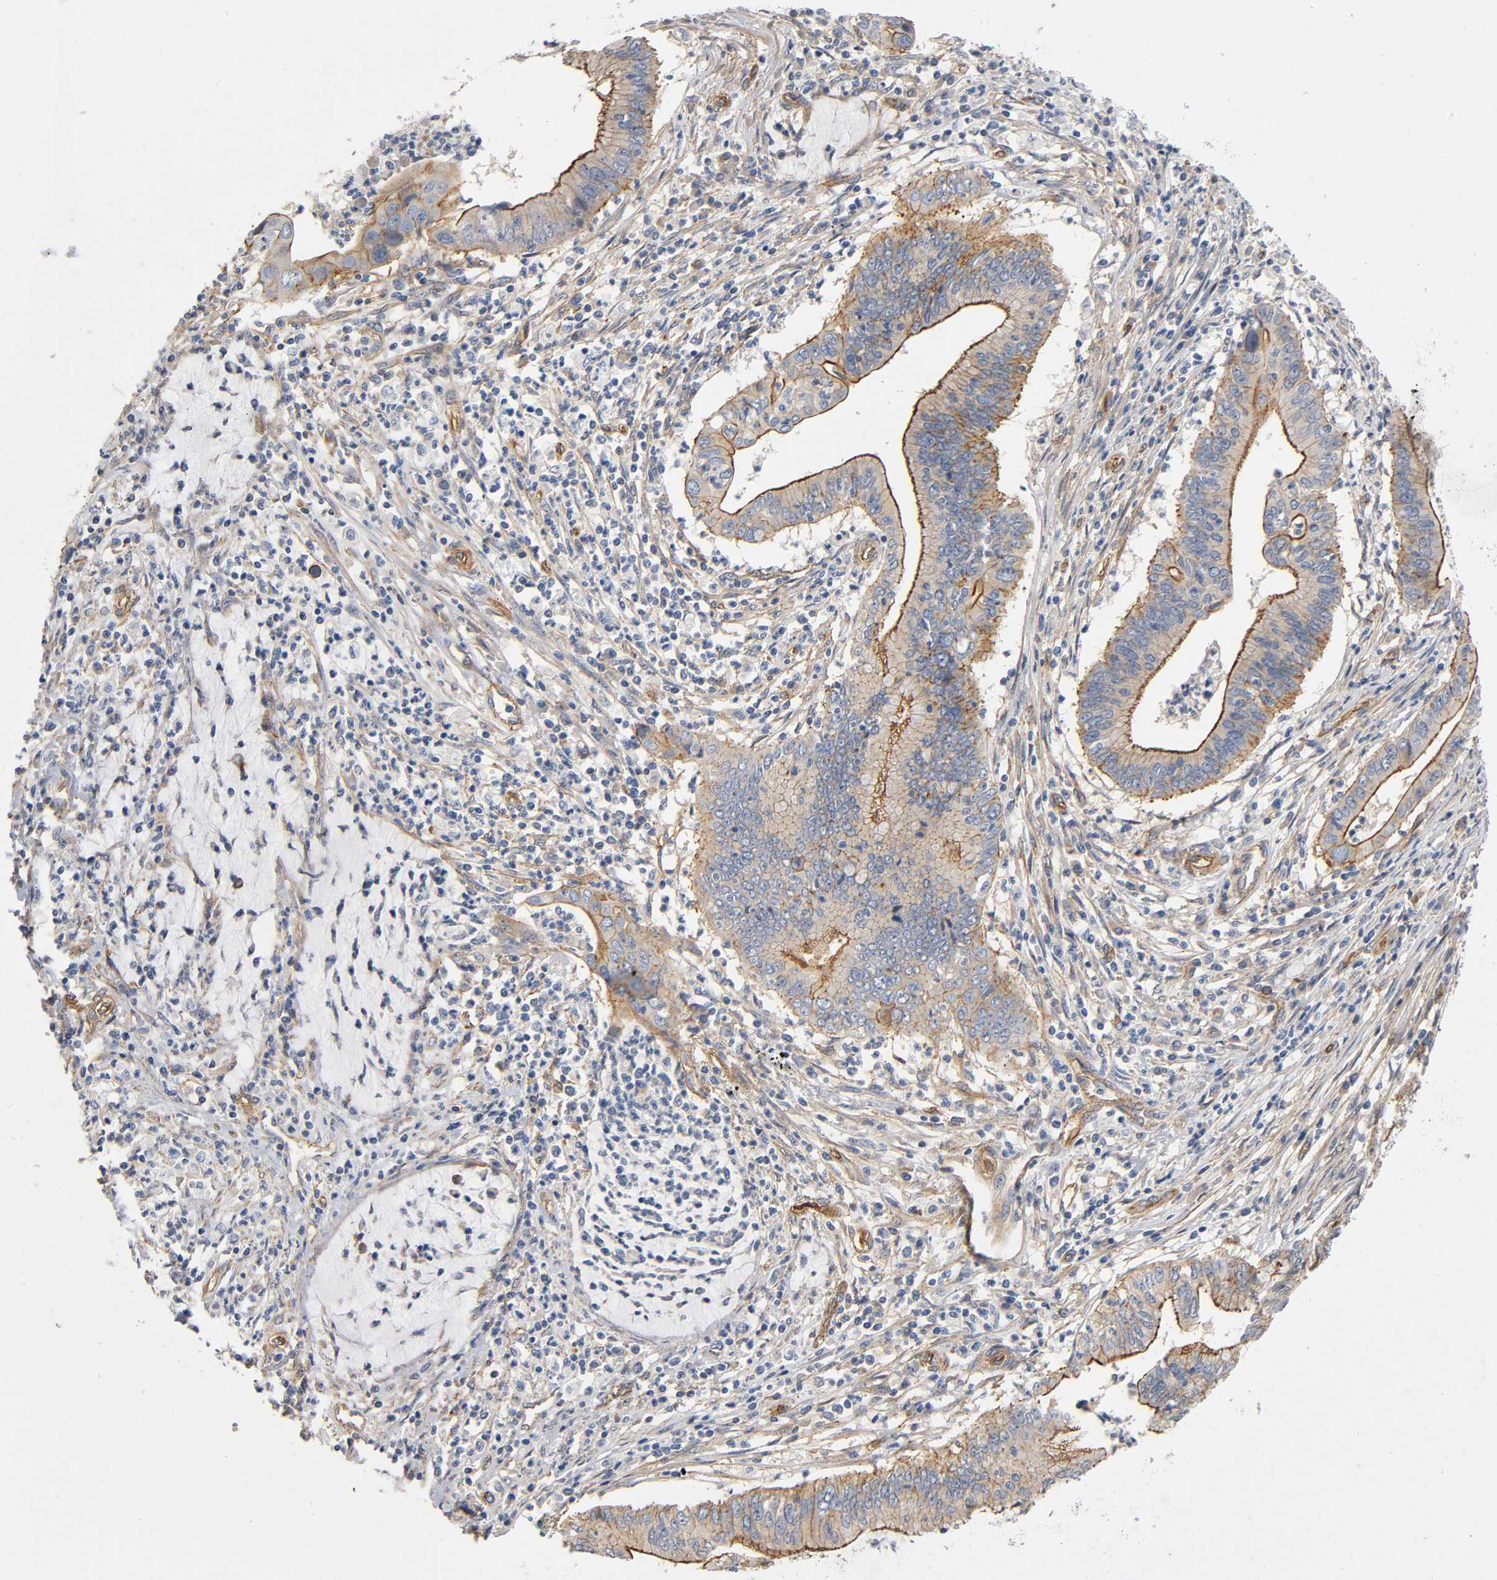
{"staining": {"intensity": "moderate", "quantity": "<25%", "location": "cytoplasmic/membranous"}, "tissue": "cervical cancer", "cell_type": "Tumor cells", "image_type": "cancer", "snomed": [{"axis": "morphology", "description": "Adenocarcinoma, NOS"}, {"axis": "topography", "description": "Cervix"}], "caption": "Moderate cytoplasmic/membranous protein positivity is present in about <25% of tumor cells in cervical cancer (adenocarcinoma).", "gene": "MARS1", "patient": {"sex": "female", "age": 36}}